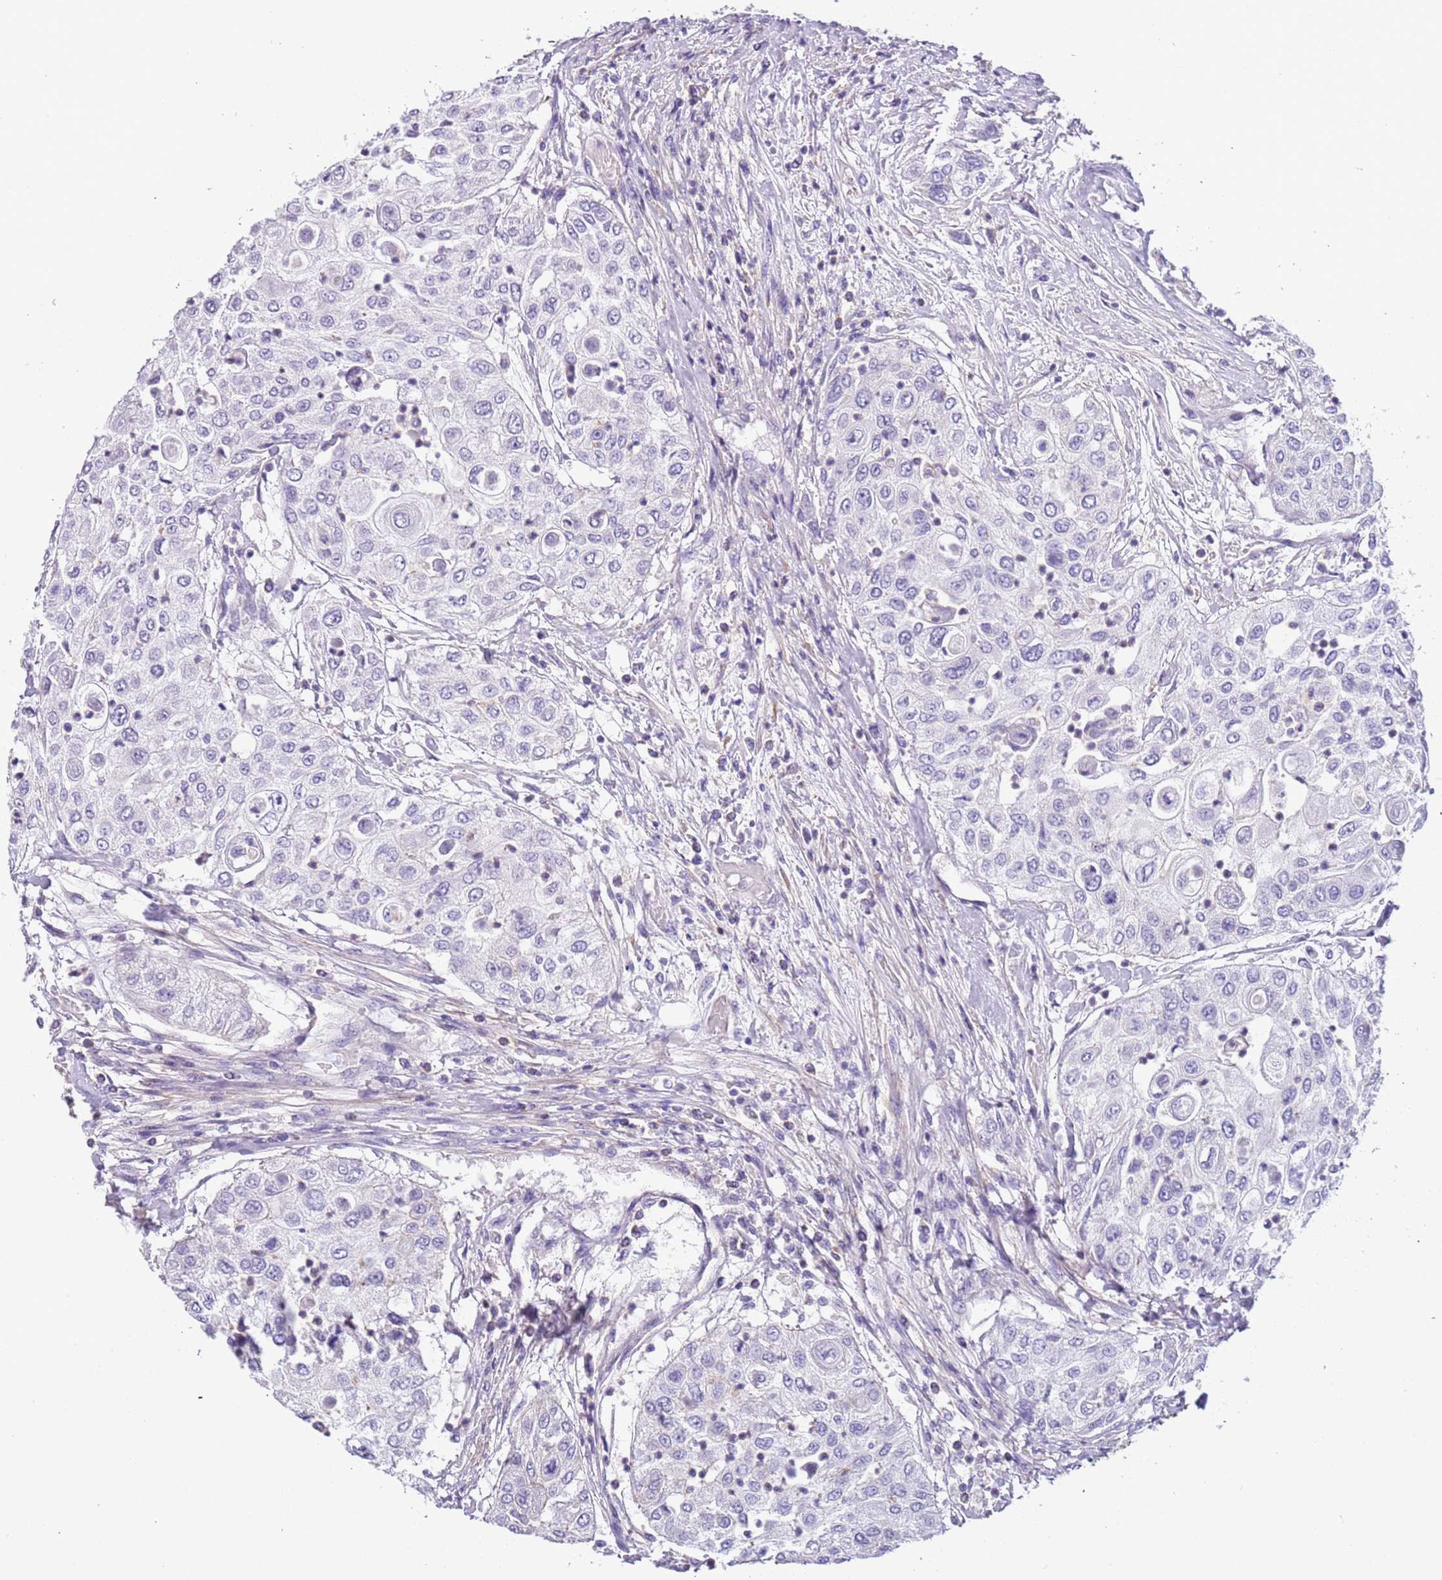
{"staining": {"intensity": "negative", "quantity": "none", "location": "none"}, "tissue": "urothelial cancer", "cell_type": "Tumor cells", "image_type": "cancer", "snomed": [{"axis": "morphology", "description": "Urothelial carcinoma, High grade"}, {"axis": "topography", "description": "Urinary bladder"}], "caption": "High-grade urothelial carcinoma was stained to show a protein in brown. There is no significant expression in tumor cells.", "gene": "PCGF2", "patient": {"sex": "female", "age": 79}}